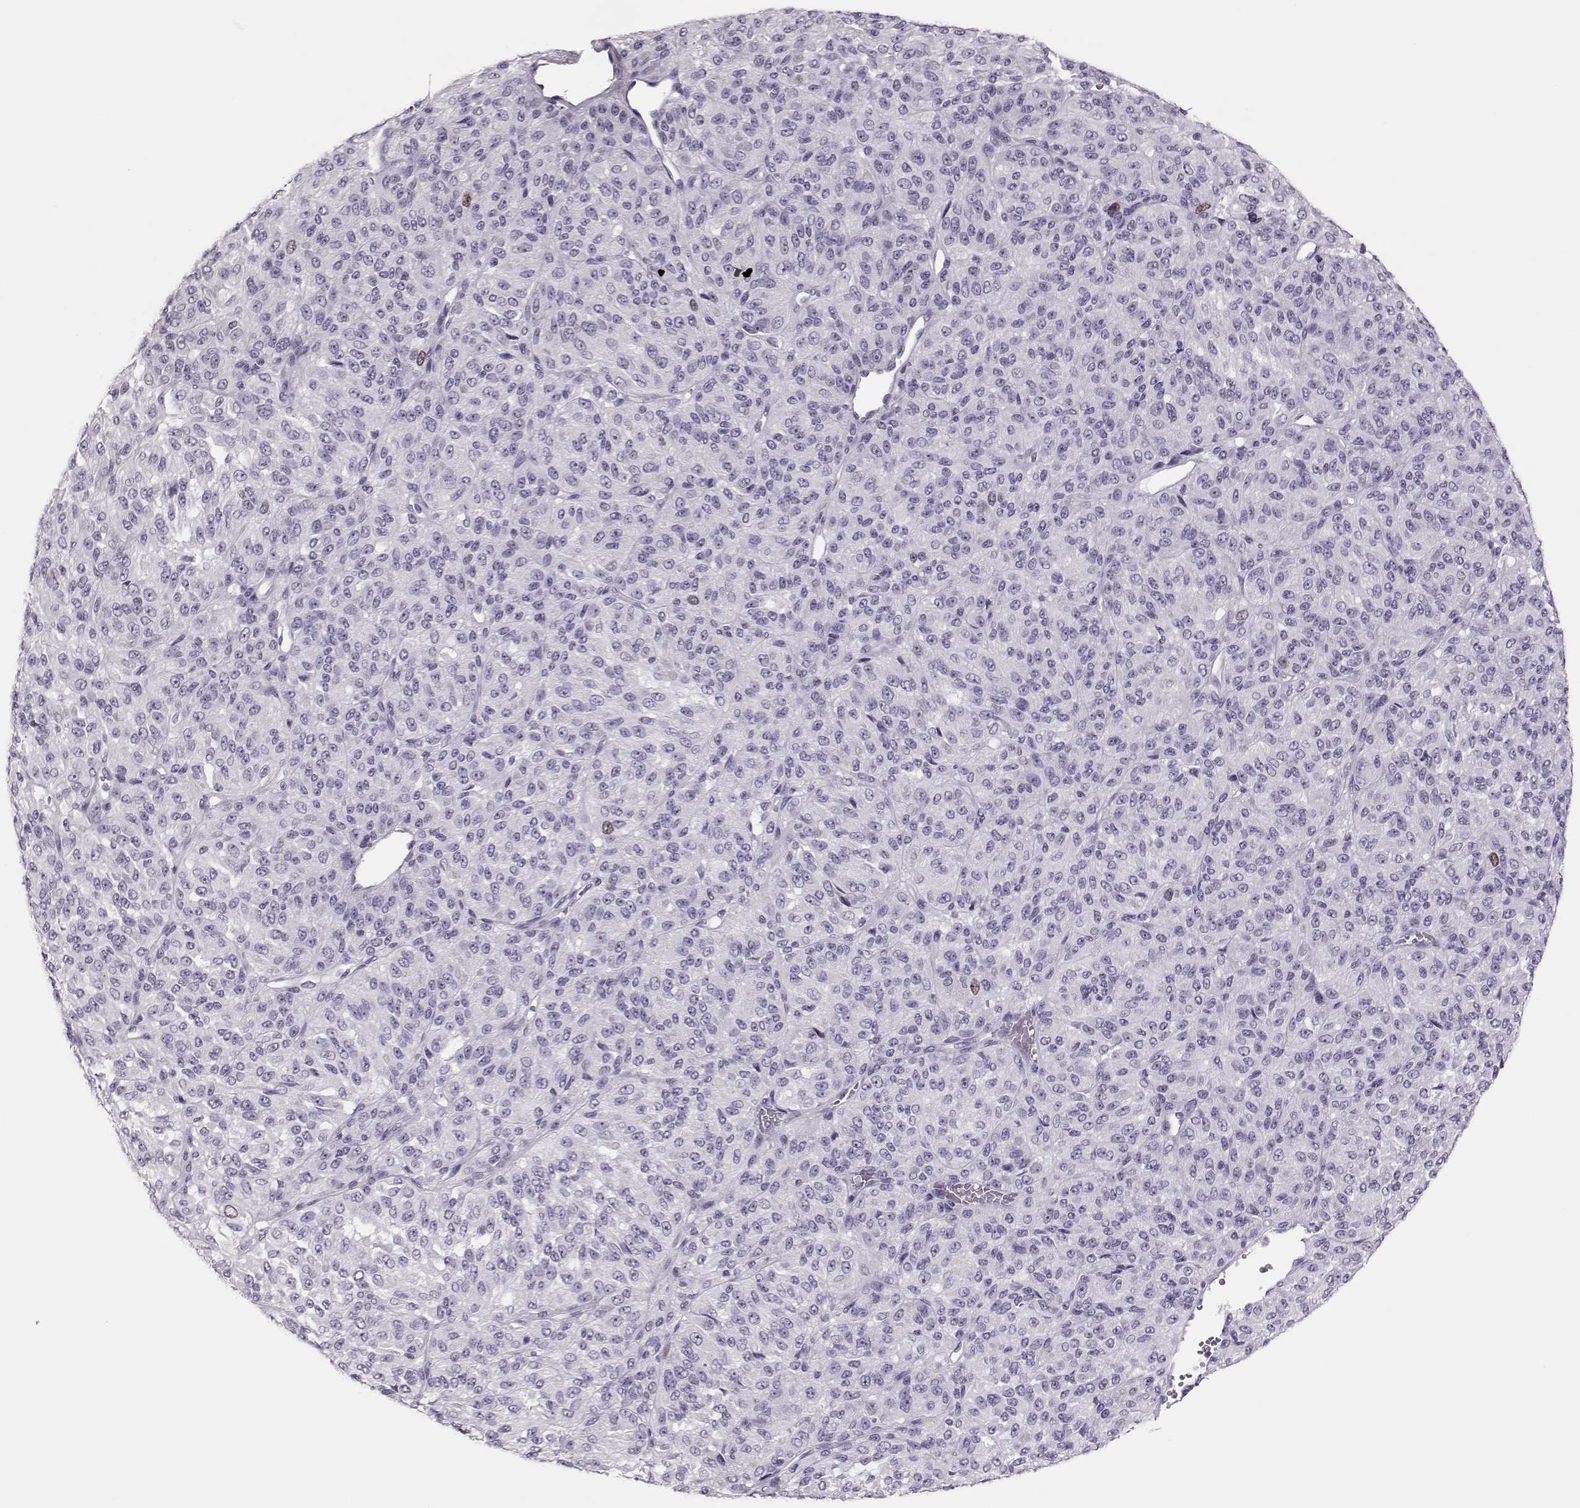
{"staining": {"intensity": "negative", "quantity": "none", "location": "none"}, "tissue": "melanoma", "cell_type": "Tumor cells", "image_type": "cancer", "snomed": [{"axis": "morphology", "description": "Malignant melanoma, Metastatic site"}, {"axis": "topography", "description": "Brain"}], "caption": "This micrograph is of melanoma stained with immunohistochemistry to label a protein in brown with the nuclei are counter-stained blue. There is no staining in tumor cells.", "gene": "SGO1", "patient": {"sex": "female", "age": 56}}